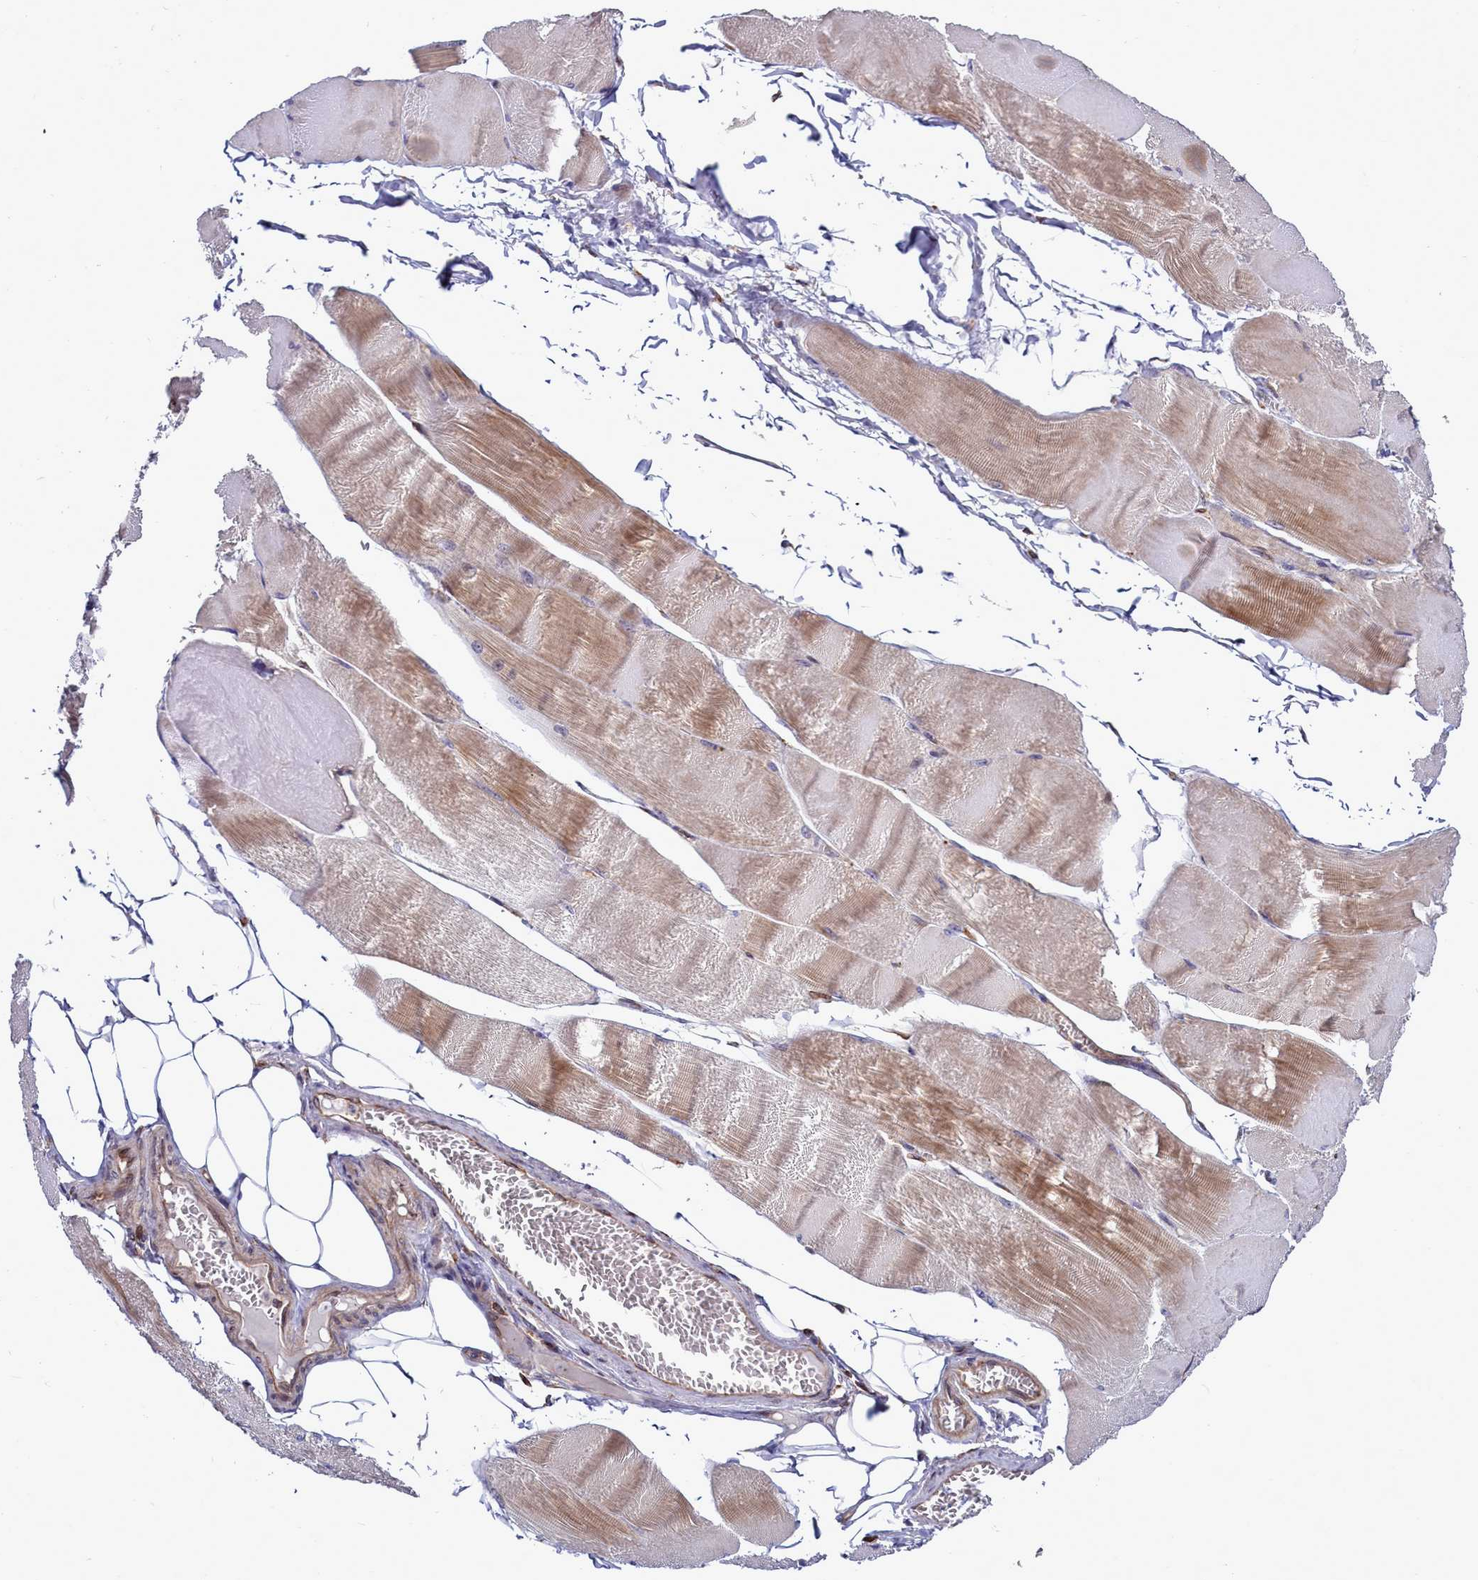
{"staining": {"intensity": "weak", "quantity": "25%-75%", "location": "cytoplasmic/membranous"}, "tissue": "skeletal muscle", "cell_type": "Myocytes", "image_type": "normal", "snomed": [{"axis": "morphology", "description": "Normal tissue, NOS"}, {"axis": "morphology", "description": "Basal cell carcinoma"}, {"axis": "topography", "description": "Skeletal muscle"}], "caption": "Myocytes show low levels of weak cytoplasmic/membranous staining in approximately 25%-75% of cells in benign skeletal muscle. Immunohistochemistry stains the protein in brown and the nuclei are stained blue.", "gene": "RAPGEF4", "patient": {"sex": "female", "age": 64}}